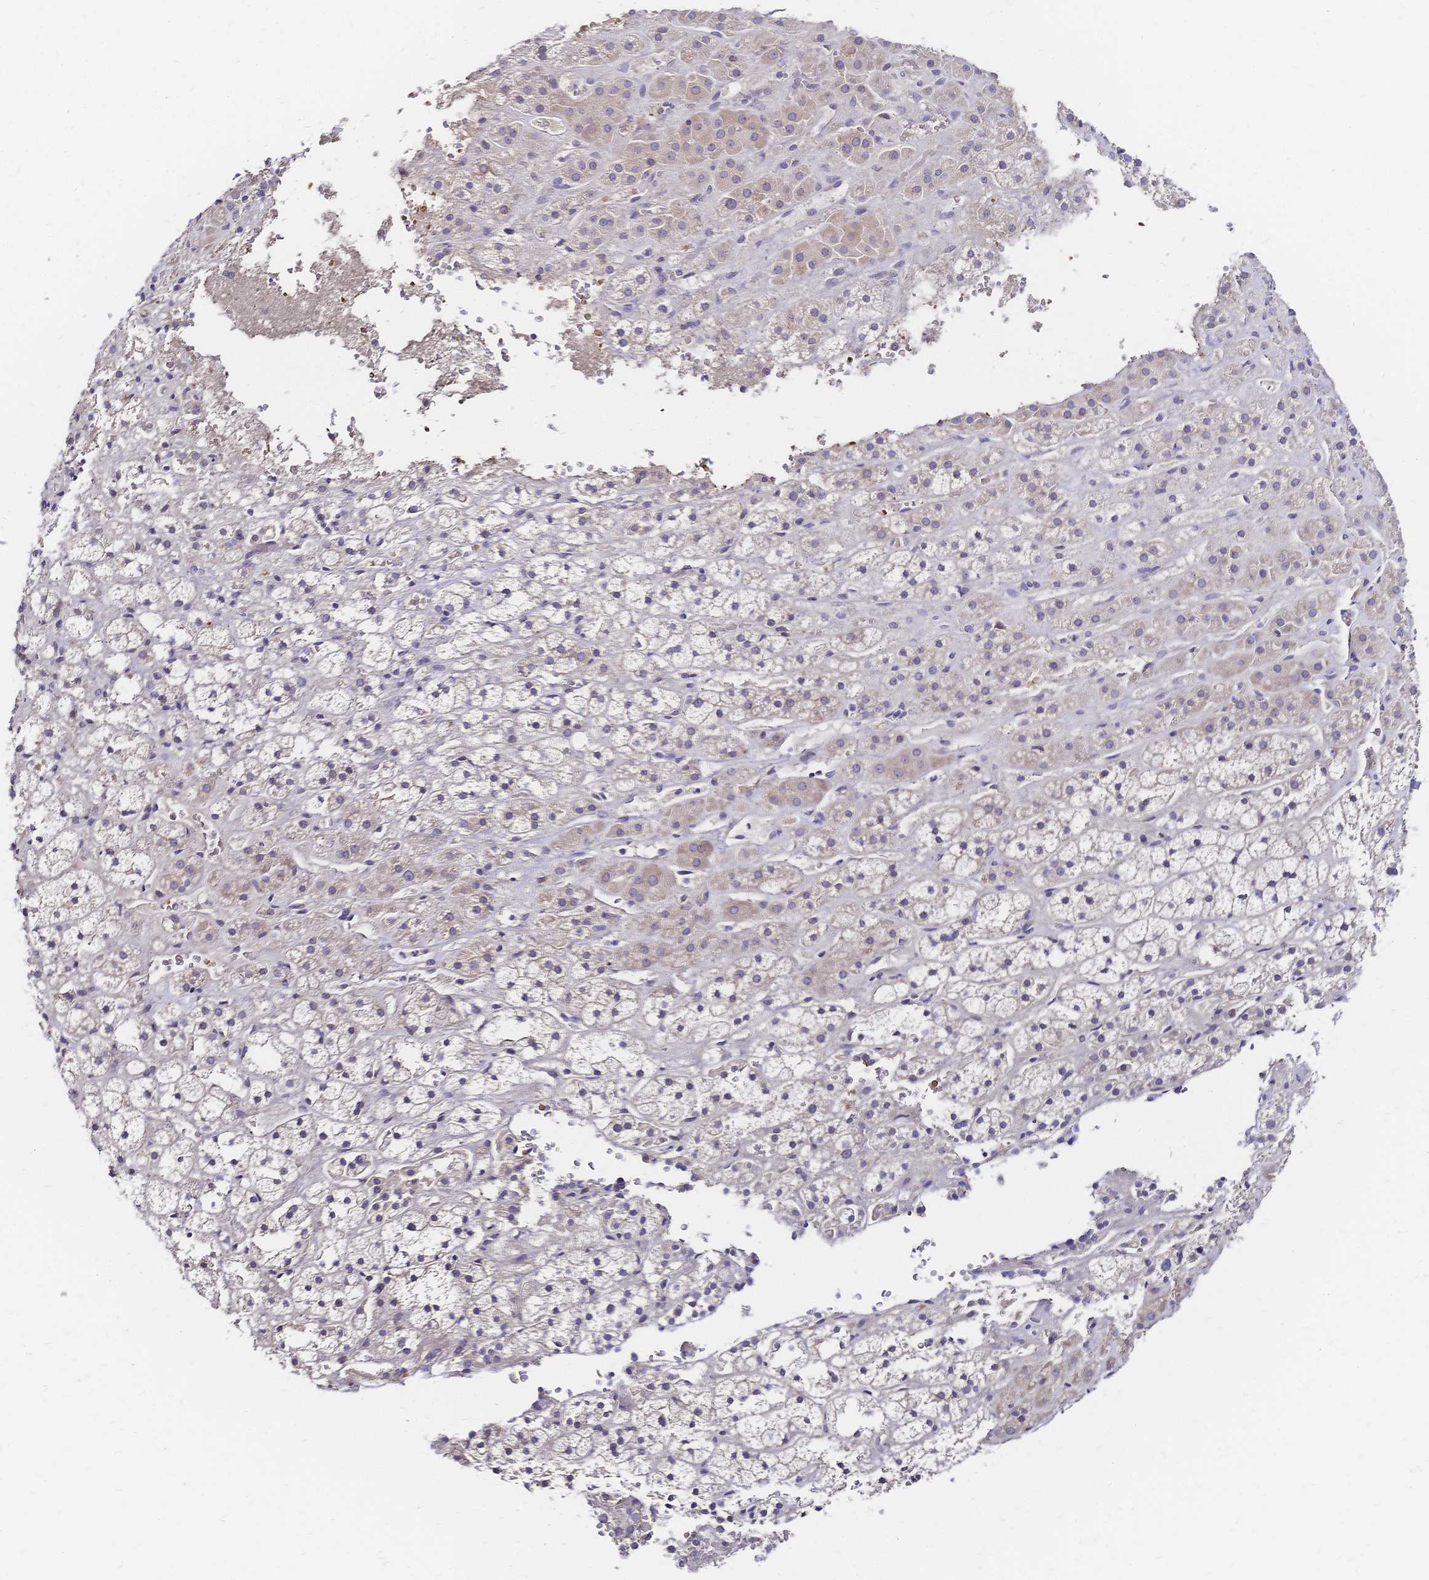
{"staining": {"intensity": "weak", "quantity": "<25%", "location": "cytoplasmic/membranous"}, "tissue": "adrenal gland", "cell_type": "Glandular cells", "image_type": "normal", "snomed": [{"axis": "morphology", "description": "Normal tissue, NOS"}, {"axis": "topography", "description": "Adrenal gland"}], "caption": "High power microscopy micrograph of an immunohistochemistry (IHC) histopathology image of normal adrenal gland, revealing no significant positivity in glandular cells.", "gene": "SLC5A1", "patient": {"sex": "male", "age": 53}}